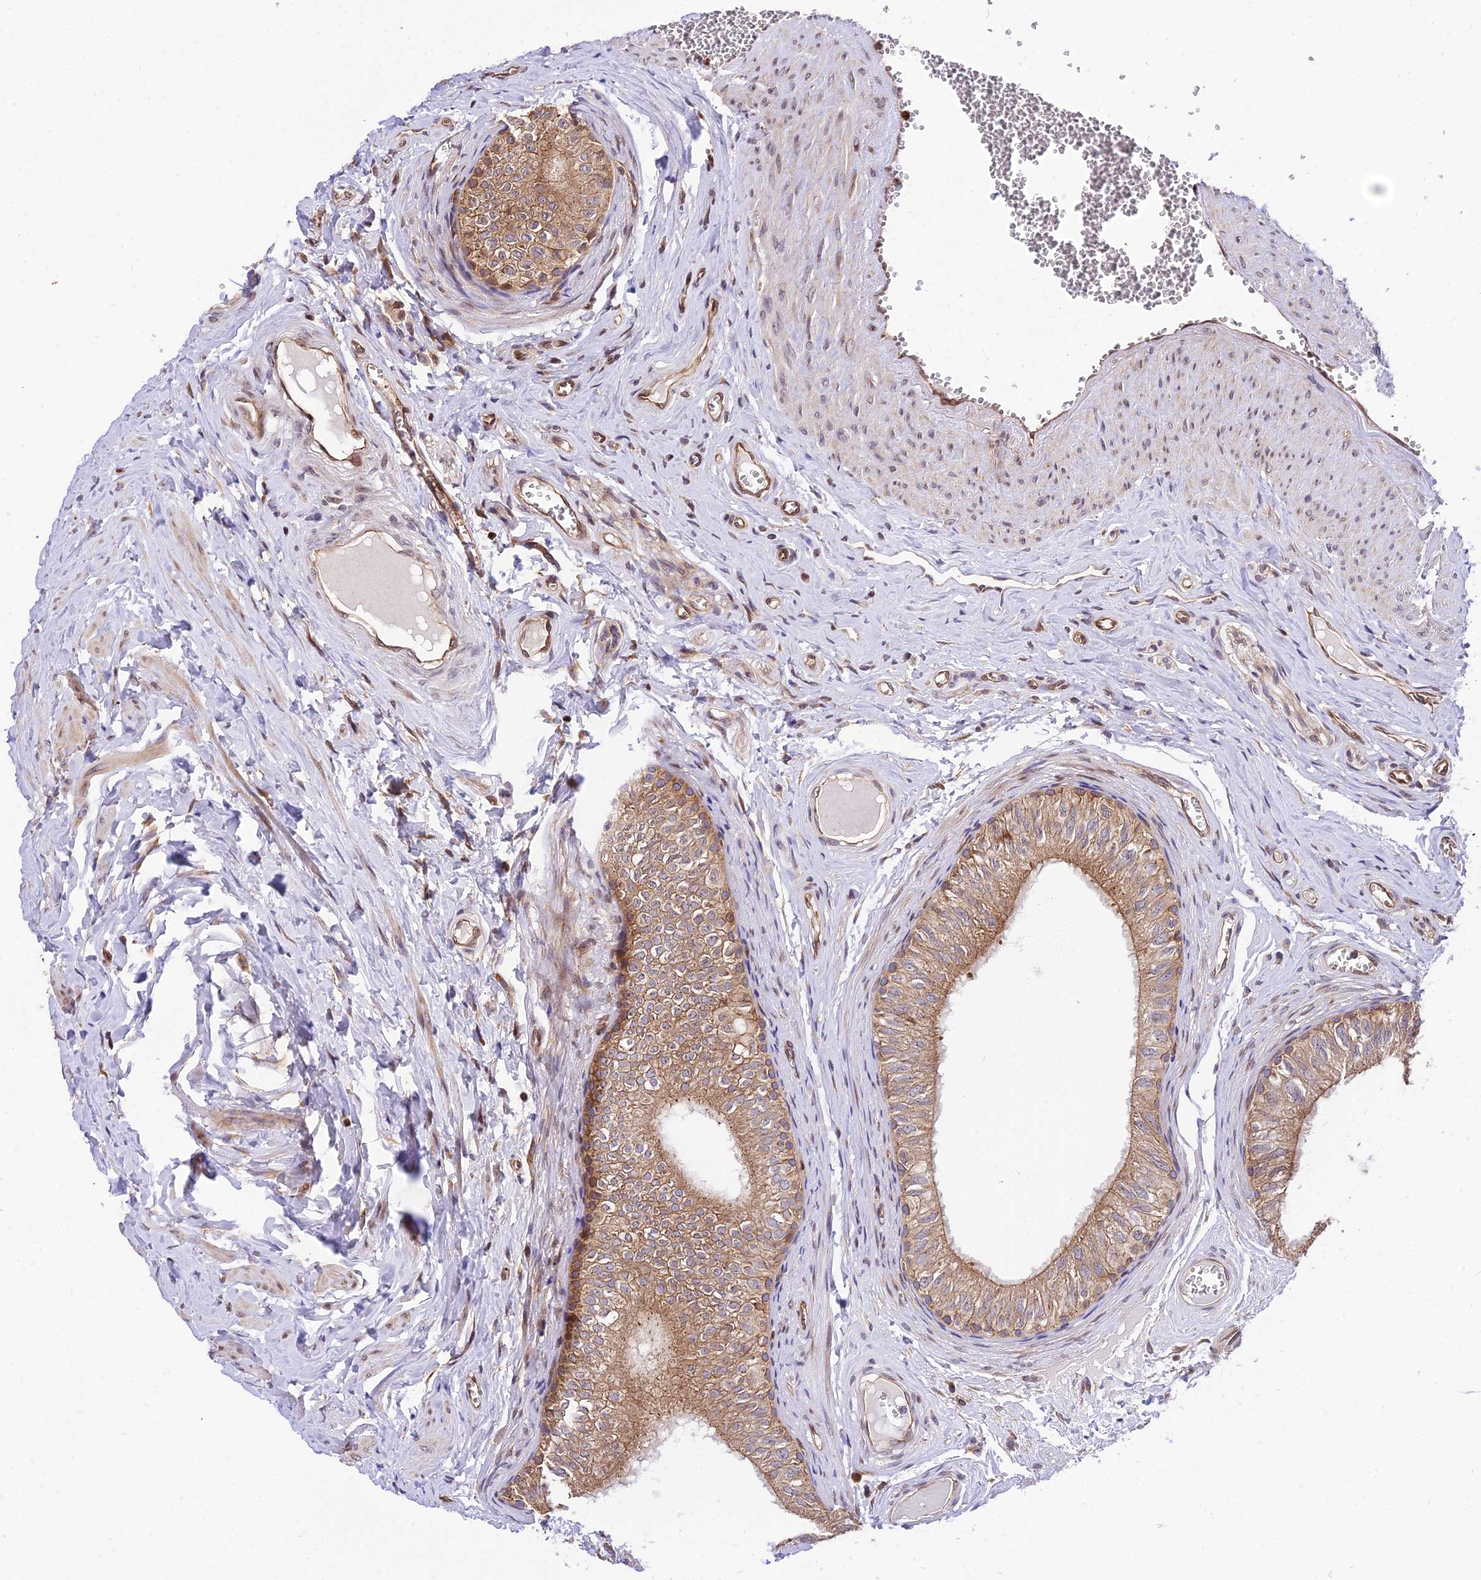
{"staining": {"intensity": "moderate", "quantity": ">75%", "location": "cytoplasmic/membranous"}, "tissue": "epididymis", "cell_type": "Glandular cells", "image_type": "normal", "snomed": [{"axis": "morphology", "description": "Normal tissue, NOS"}, {"axis": "topography", "description": "Epididymis"}], "caption": "Approximately >75% of glandular cells in normal human epididymis show moderate cytoplasmic/membranous protein staining as visualized by brown immunohistochemical staining.", "gene": "SMG6", "patient": {"sex": "male", "age": 42}}